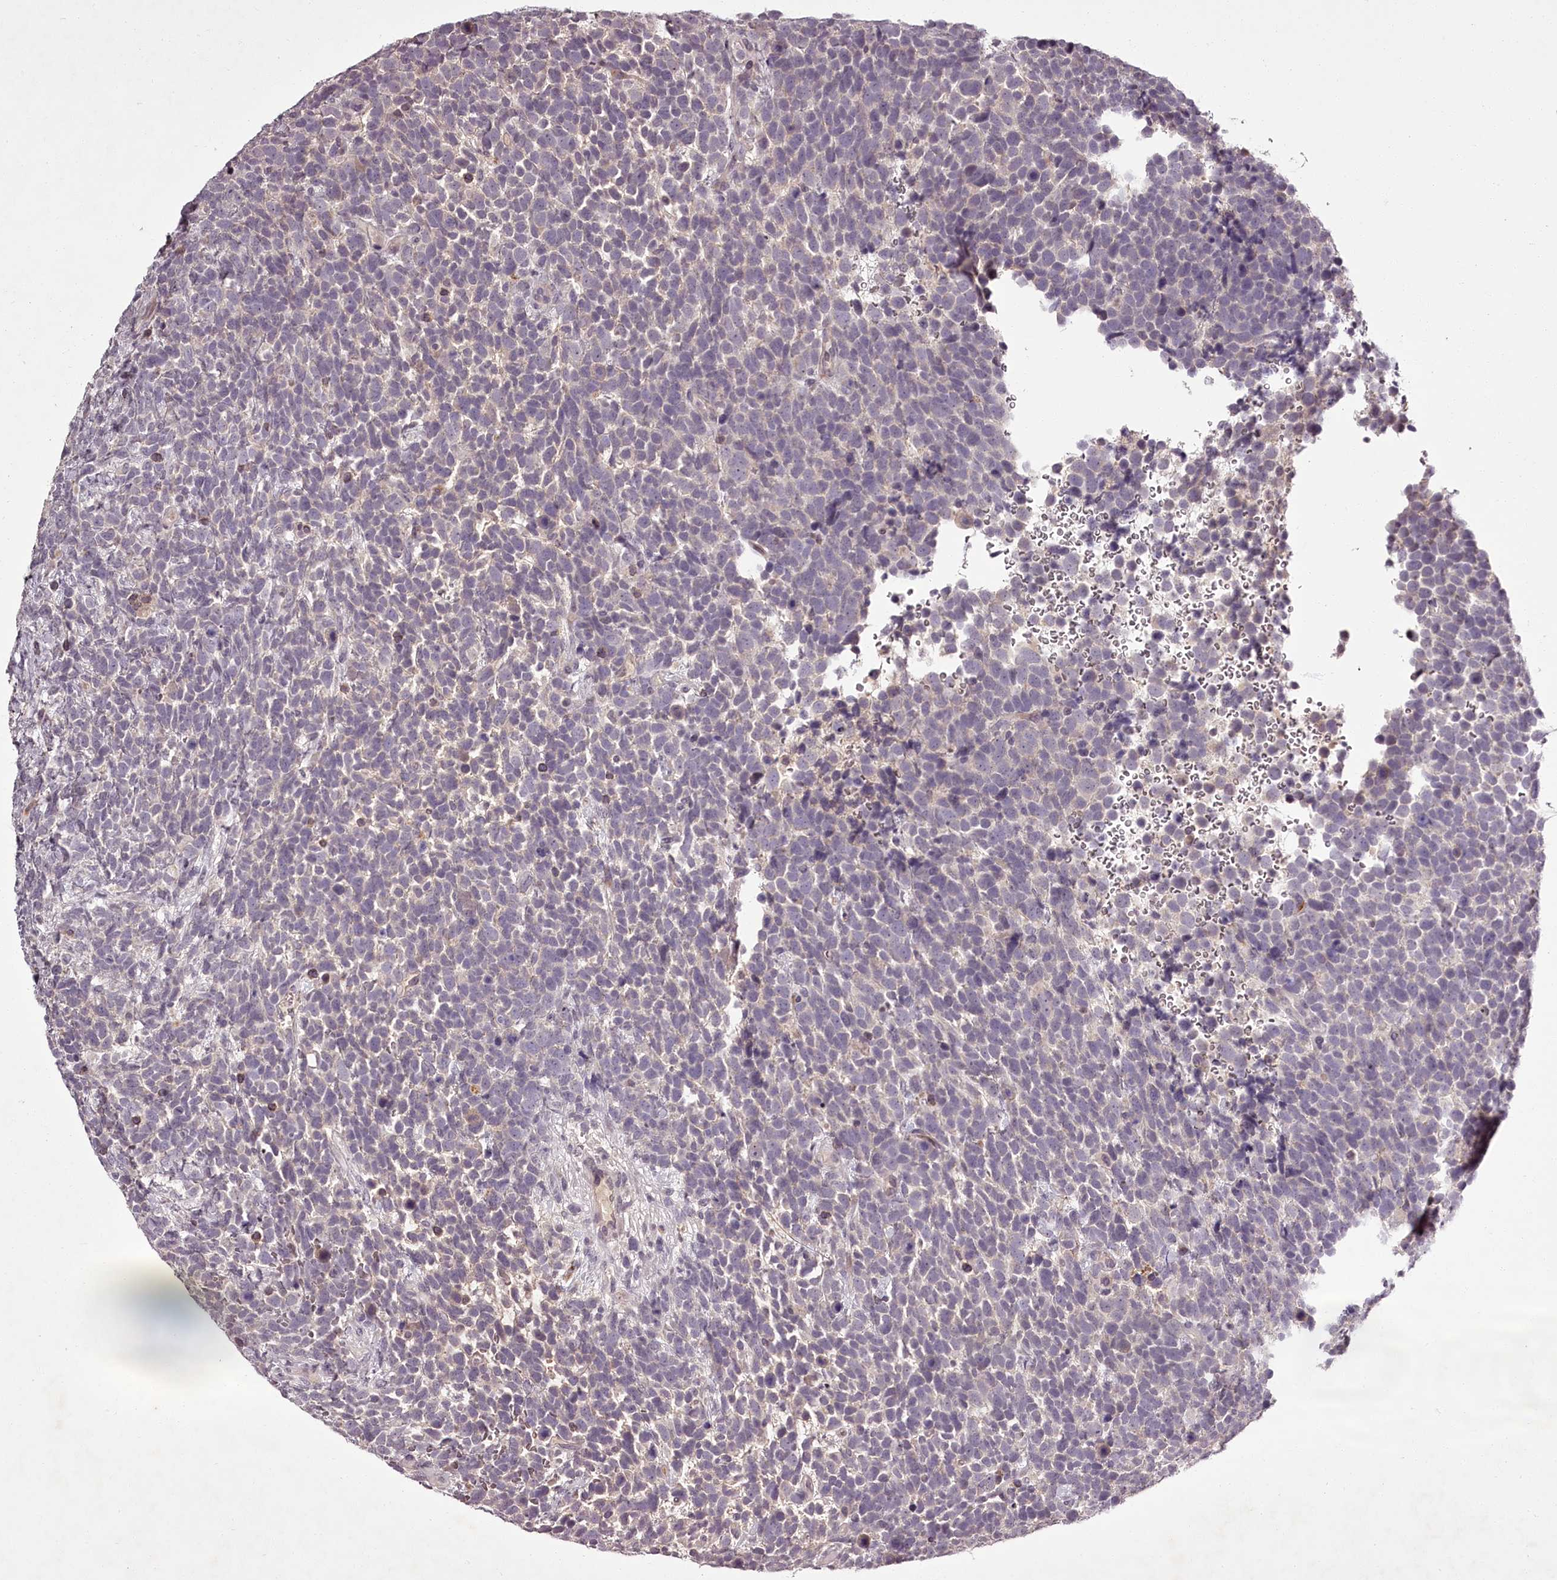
{"staining": {"intensity": "negative", "quantity": "none", "location": "none"}, "tissue": "urothelial cancer", "cell_type": "Tumor cells", "image_type": "cancer", "snomed": [{"axis": "morphology", "description": "Urothelial carcinoma, High grade"}, {"axis": "topography", "description": "Urinary bladder"}], "caption": "IHC image of urothelial carcinoma (high-grade) stained for a protein (brown), which exhibits no positivity in tumor cells.", "gene": "RBMXL2", "patient": {"sex": "female", "age": 82}}